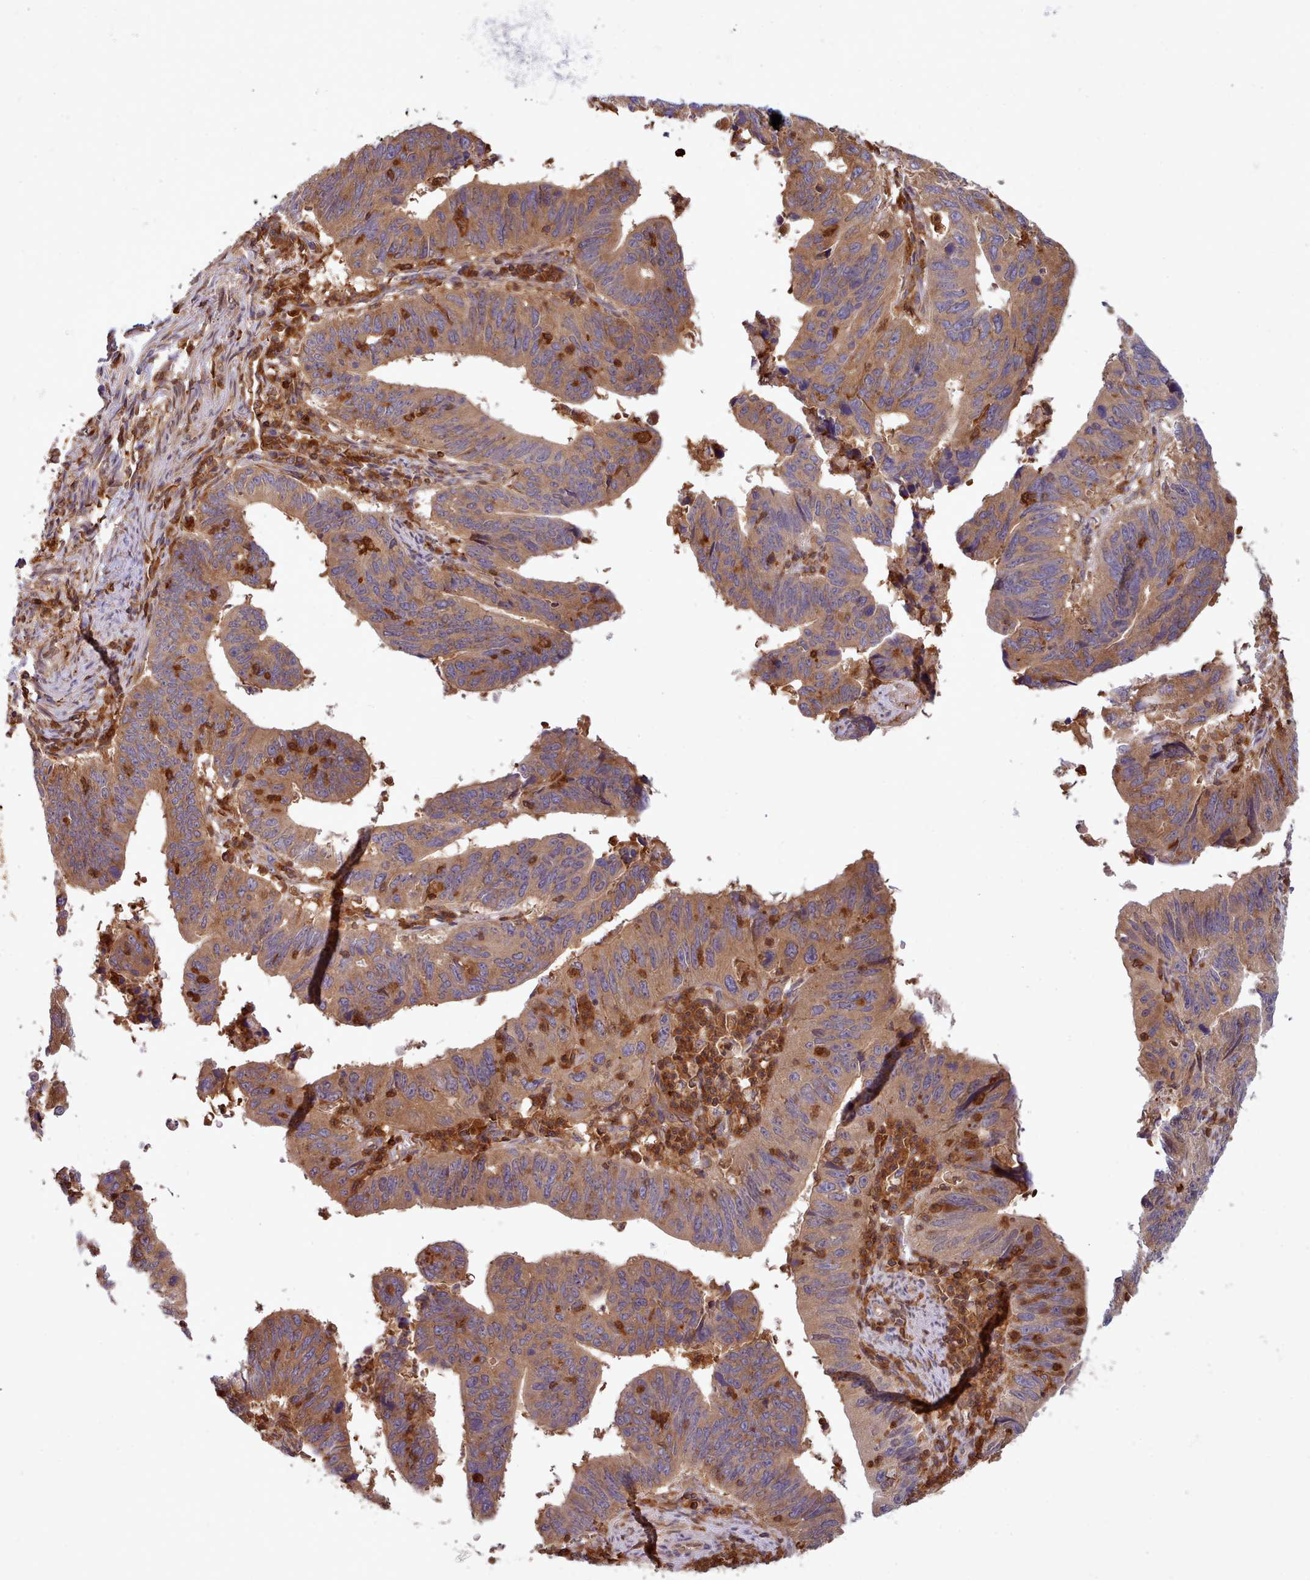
{"staining": {"intensity": "moderate", "quantity": ">75%", "location": "cytoplasmic/membranous"}, "tissue": "stomach cancer", "cell_type": "Tumor cells", "image_type": "cancer", "snomed": [{"axis": "morphology", "description": "Adenocarcinoma, NOS"}, {"axis": "topography", "description": "Stomach"}], "caption": "Protein staining by immunohistochemistry shows moderate cytoplasmic/membranous positivity in about >75% of tumor cells in stomach adenocarcinoma.", "gene": "SLC4A9", "patient": {"sex": "male", "age": 59}}